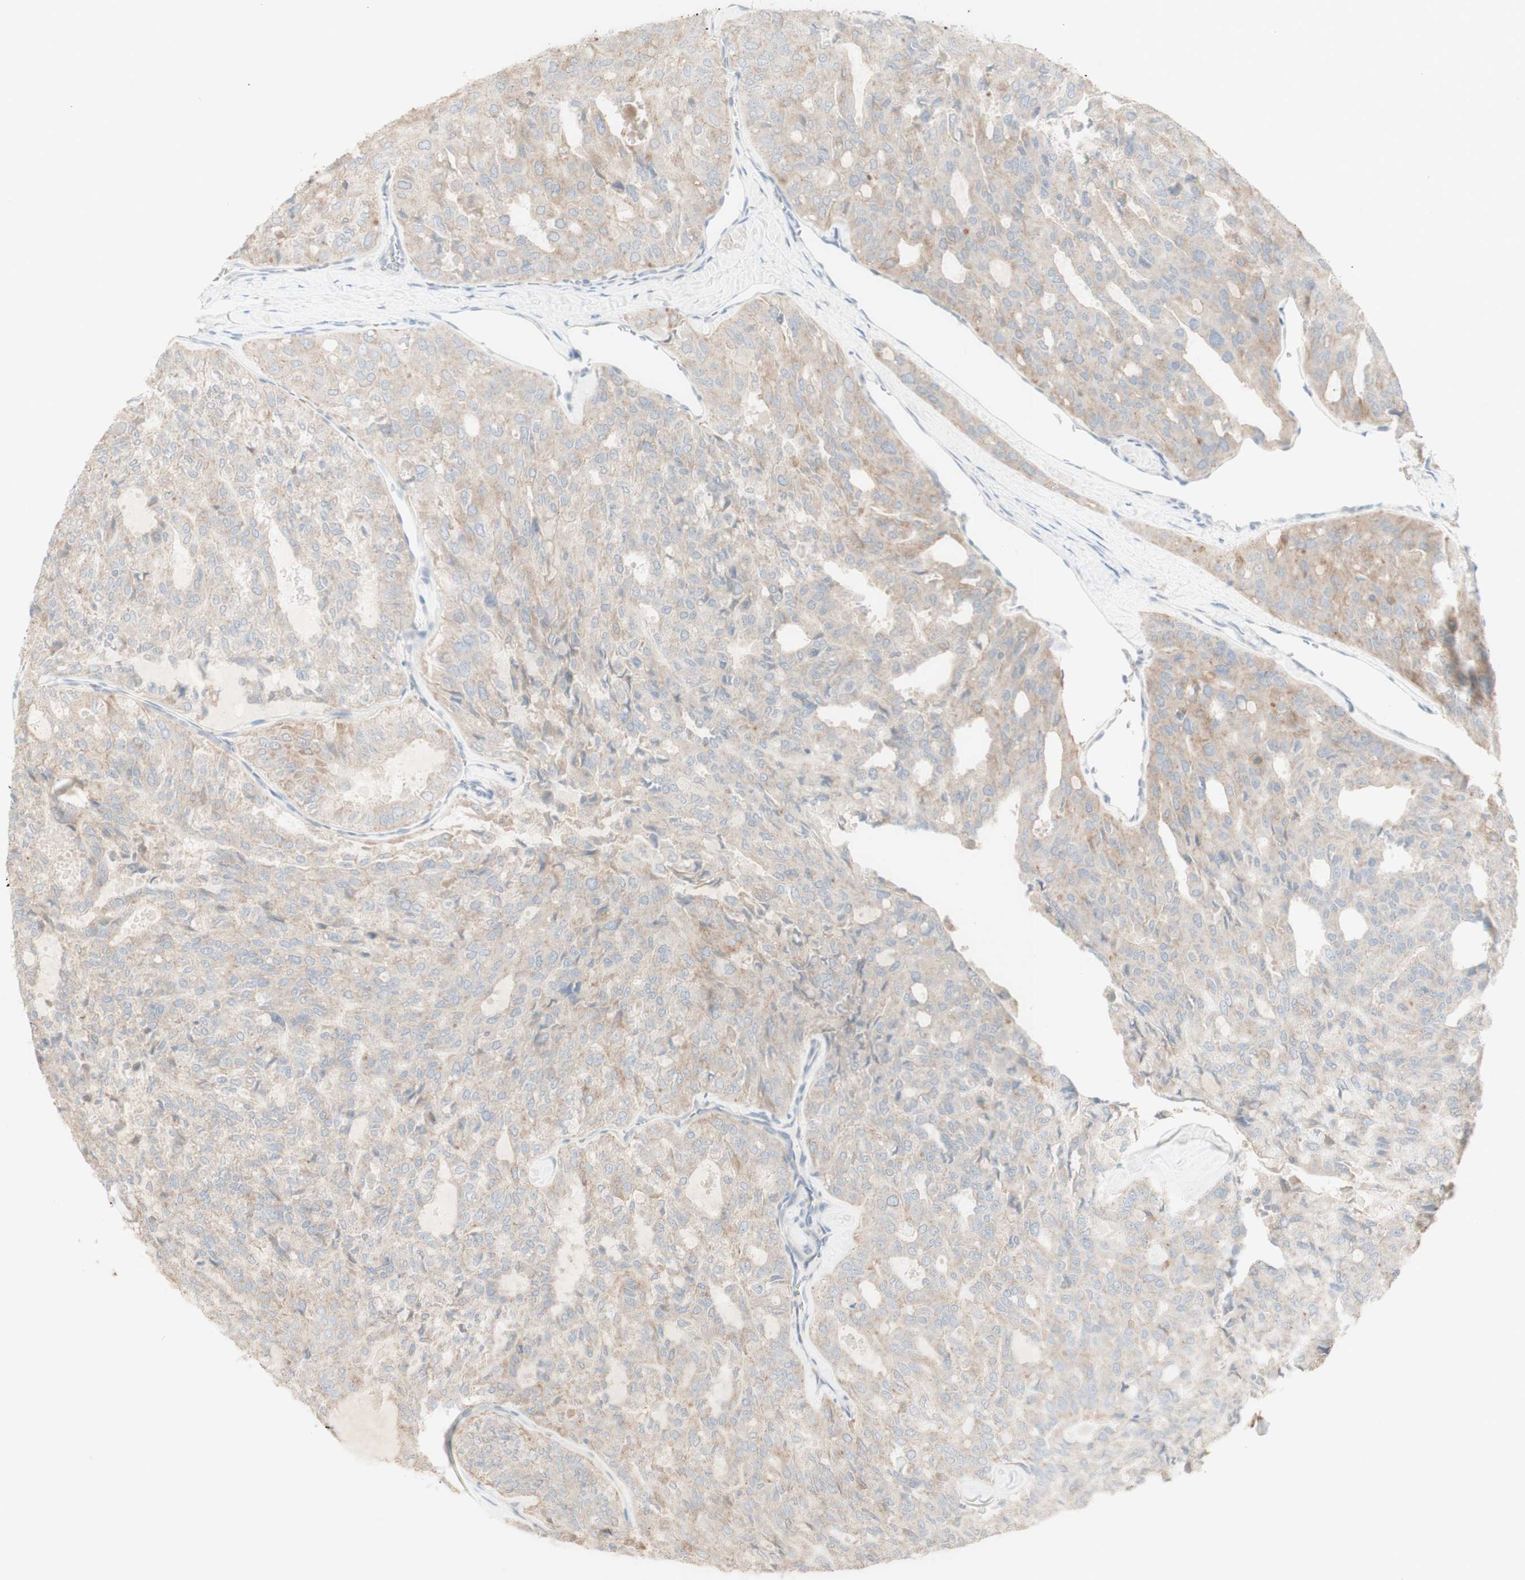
{"staining": {"intensity": "weak", "quantity": "<25%", "location": "cytoplasmic/membranous"}, "tissue": "thyroid cancer", "cell_type": "Tumor cells", "image_type": "cancer", "snomed": [{"axis": "morphology", "description": "Follicular adenoma carcinoma, NOS"}, {"axis": "topography", "description": "Thyroid gland"}], "caption": "High magnification brightfield microscopy of thyroid follicular adenoma carcinoma stained with DAB (3,3'-diaminobenzidine) (brown) and counterstained with hematoxylin (blue): tumor cells show no significant staining.", "gene": "ATP6V1B1", "patient": {"sex": "male", "age": 75}}